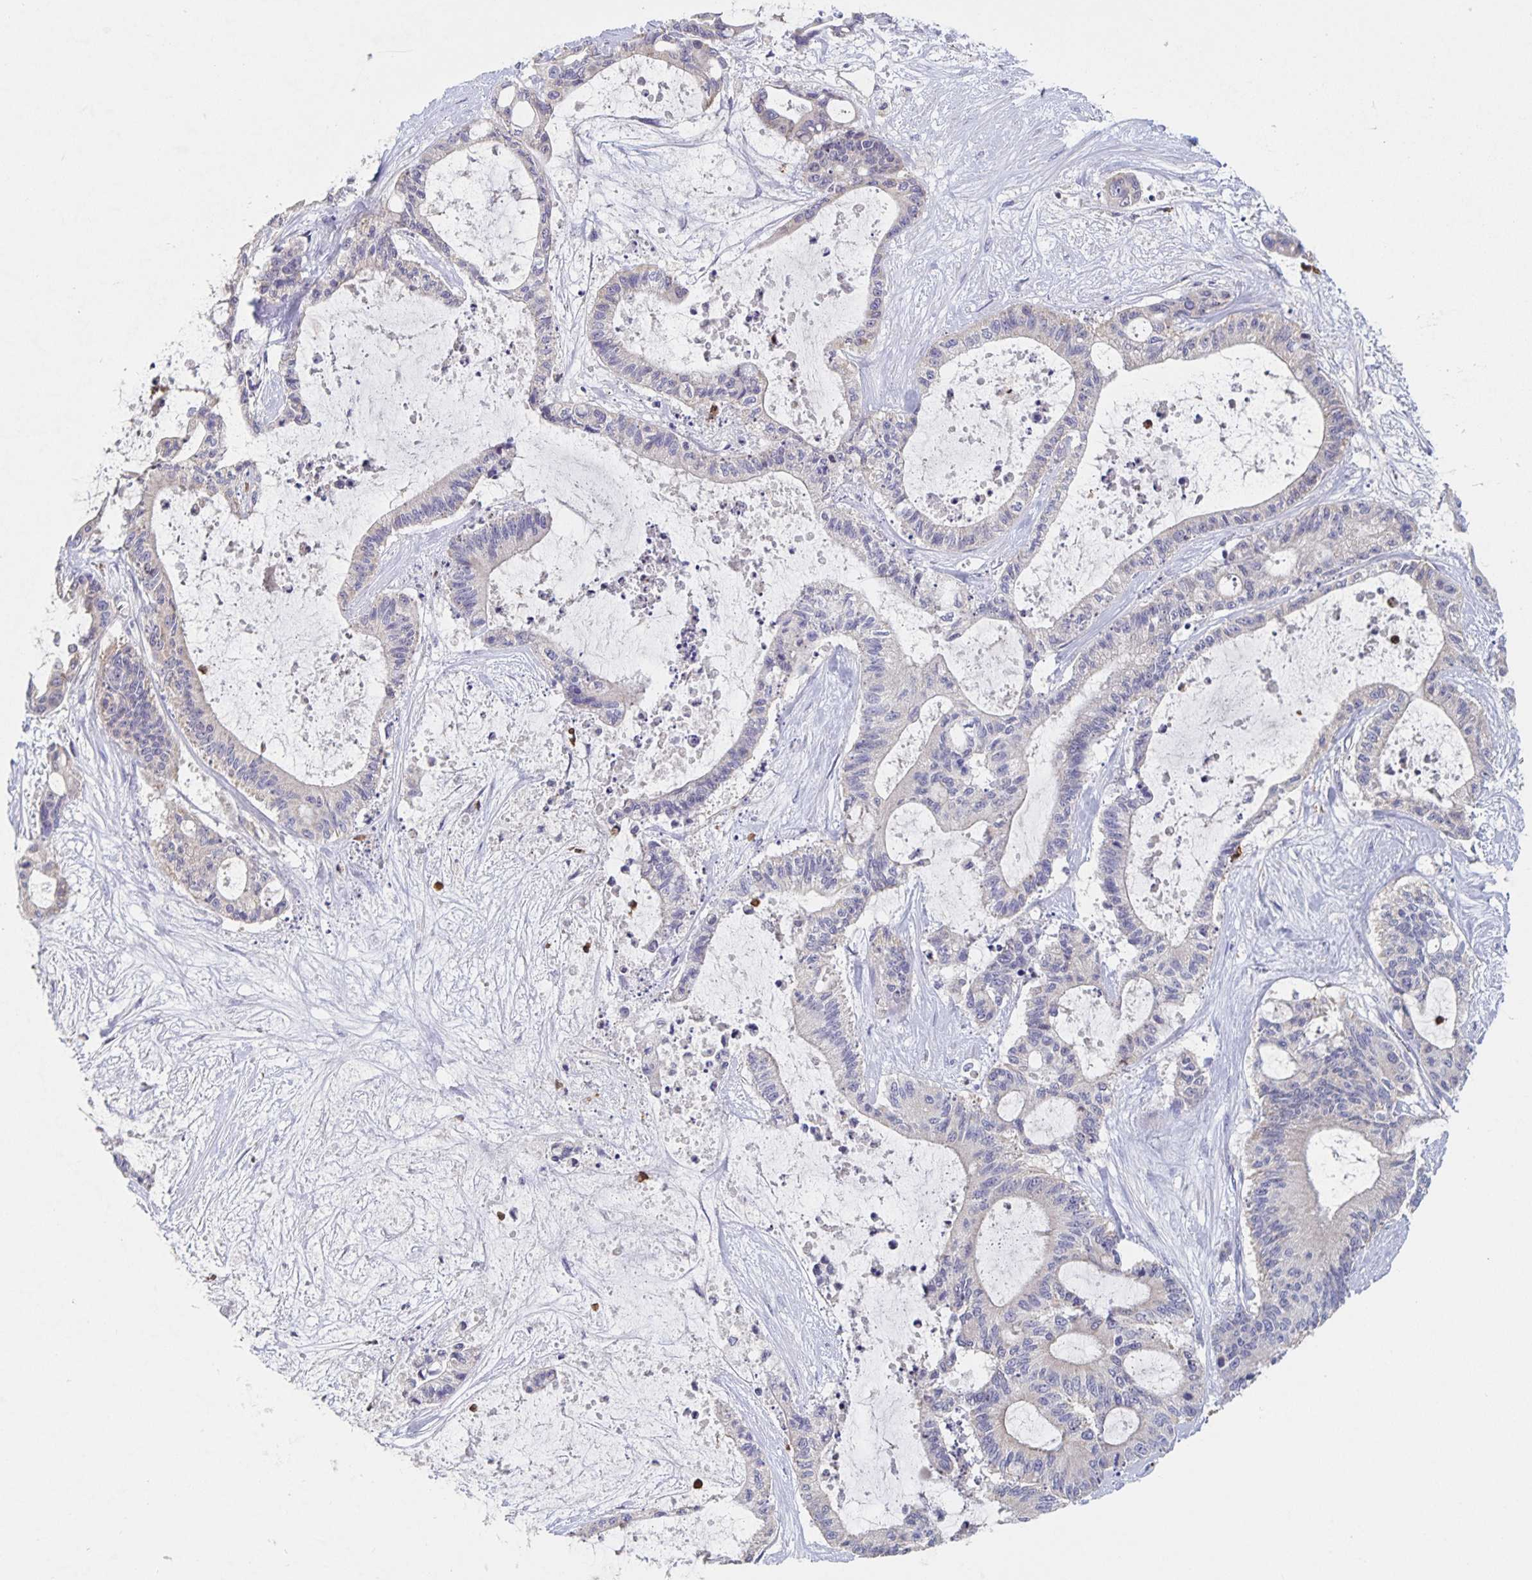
{"staining": {"intensity": "negative", "quantity": "none", "location": "none"}, "tissue": "liver cancer", "cell_type": "Tumor cells", "image_type": "cancer", "snomed": [{"axis": "morphology", "description": "Normal tissue, NOS"}, {"axis": "morphology", "description": "Cholangiocarcinoma"}, {"axis": "topography", "description": "Liver"}, {"axis": "topography", "description": "Peripheral nerve tissue"}], "caption": "Liver cancer (cholangiocarcinoma) stained for a protein using IHC demonstrates no positivity tumor cells.", "gene": "CDC42BPG", "patient": {"sex": "female", "age": 73}}